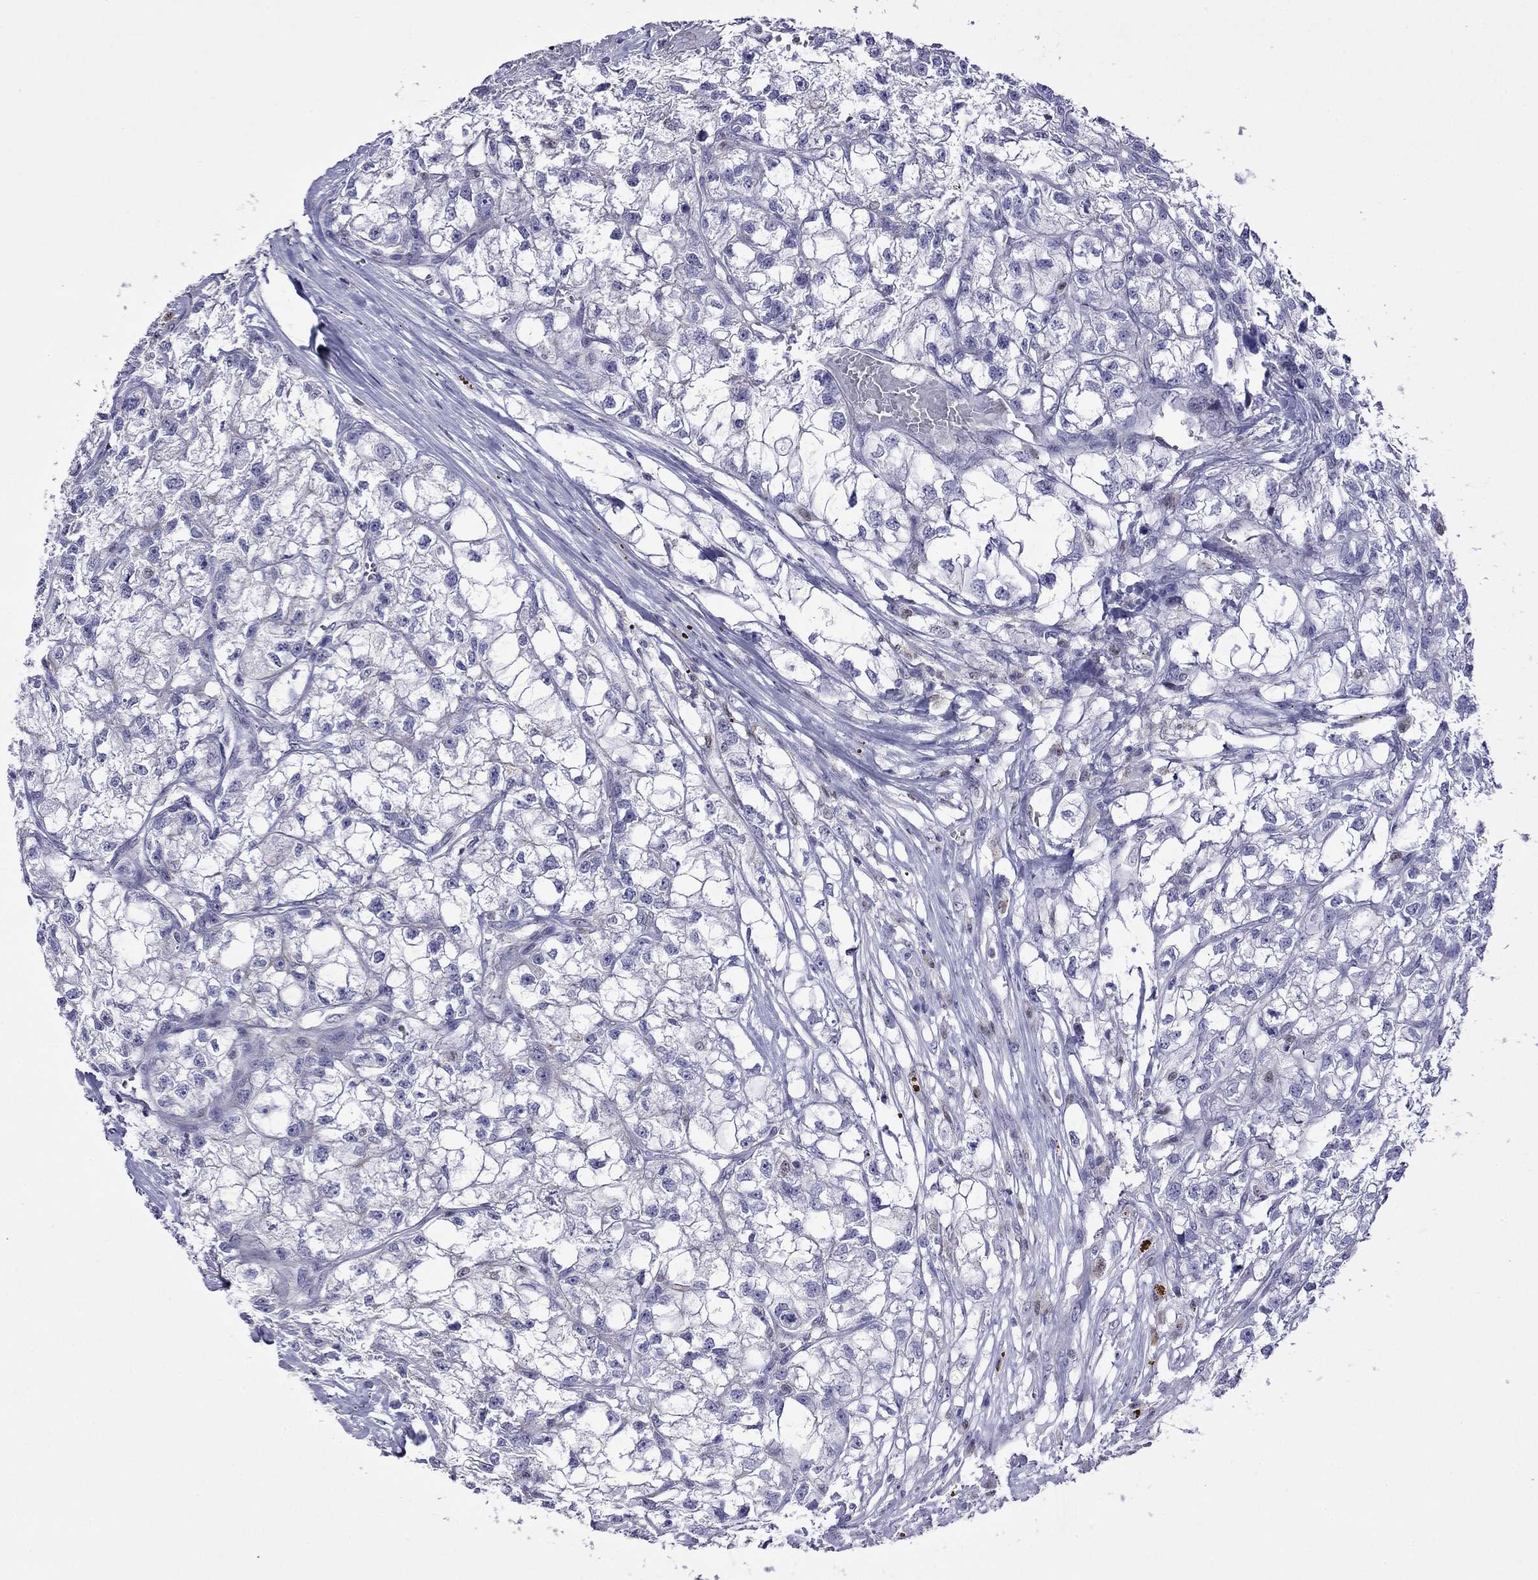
{"staining": {"intensity": "negative", "quantity": "none", "location": "none"}, "tissue": "renal cancer", "cell_type": "Tumor cells", "image_type": "cancer", "snomed": [{"axis": "morphology", "description": "Adenocarcinoma, NOS"}, {"axis": "topography", "description": "Kidney"}], "caption": "Immunohistochemistry of renal cancer (adenocarcinoma) demonstrates no staining in tumor cells.", "gene": "MPZ", "patient": {"sex": "male", "age": 56}}